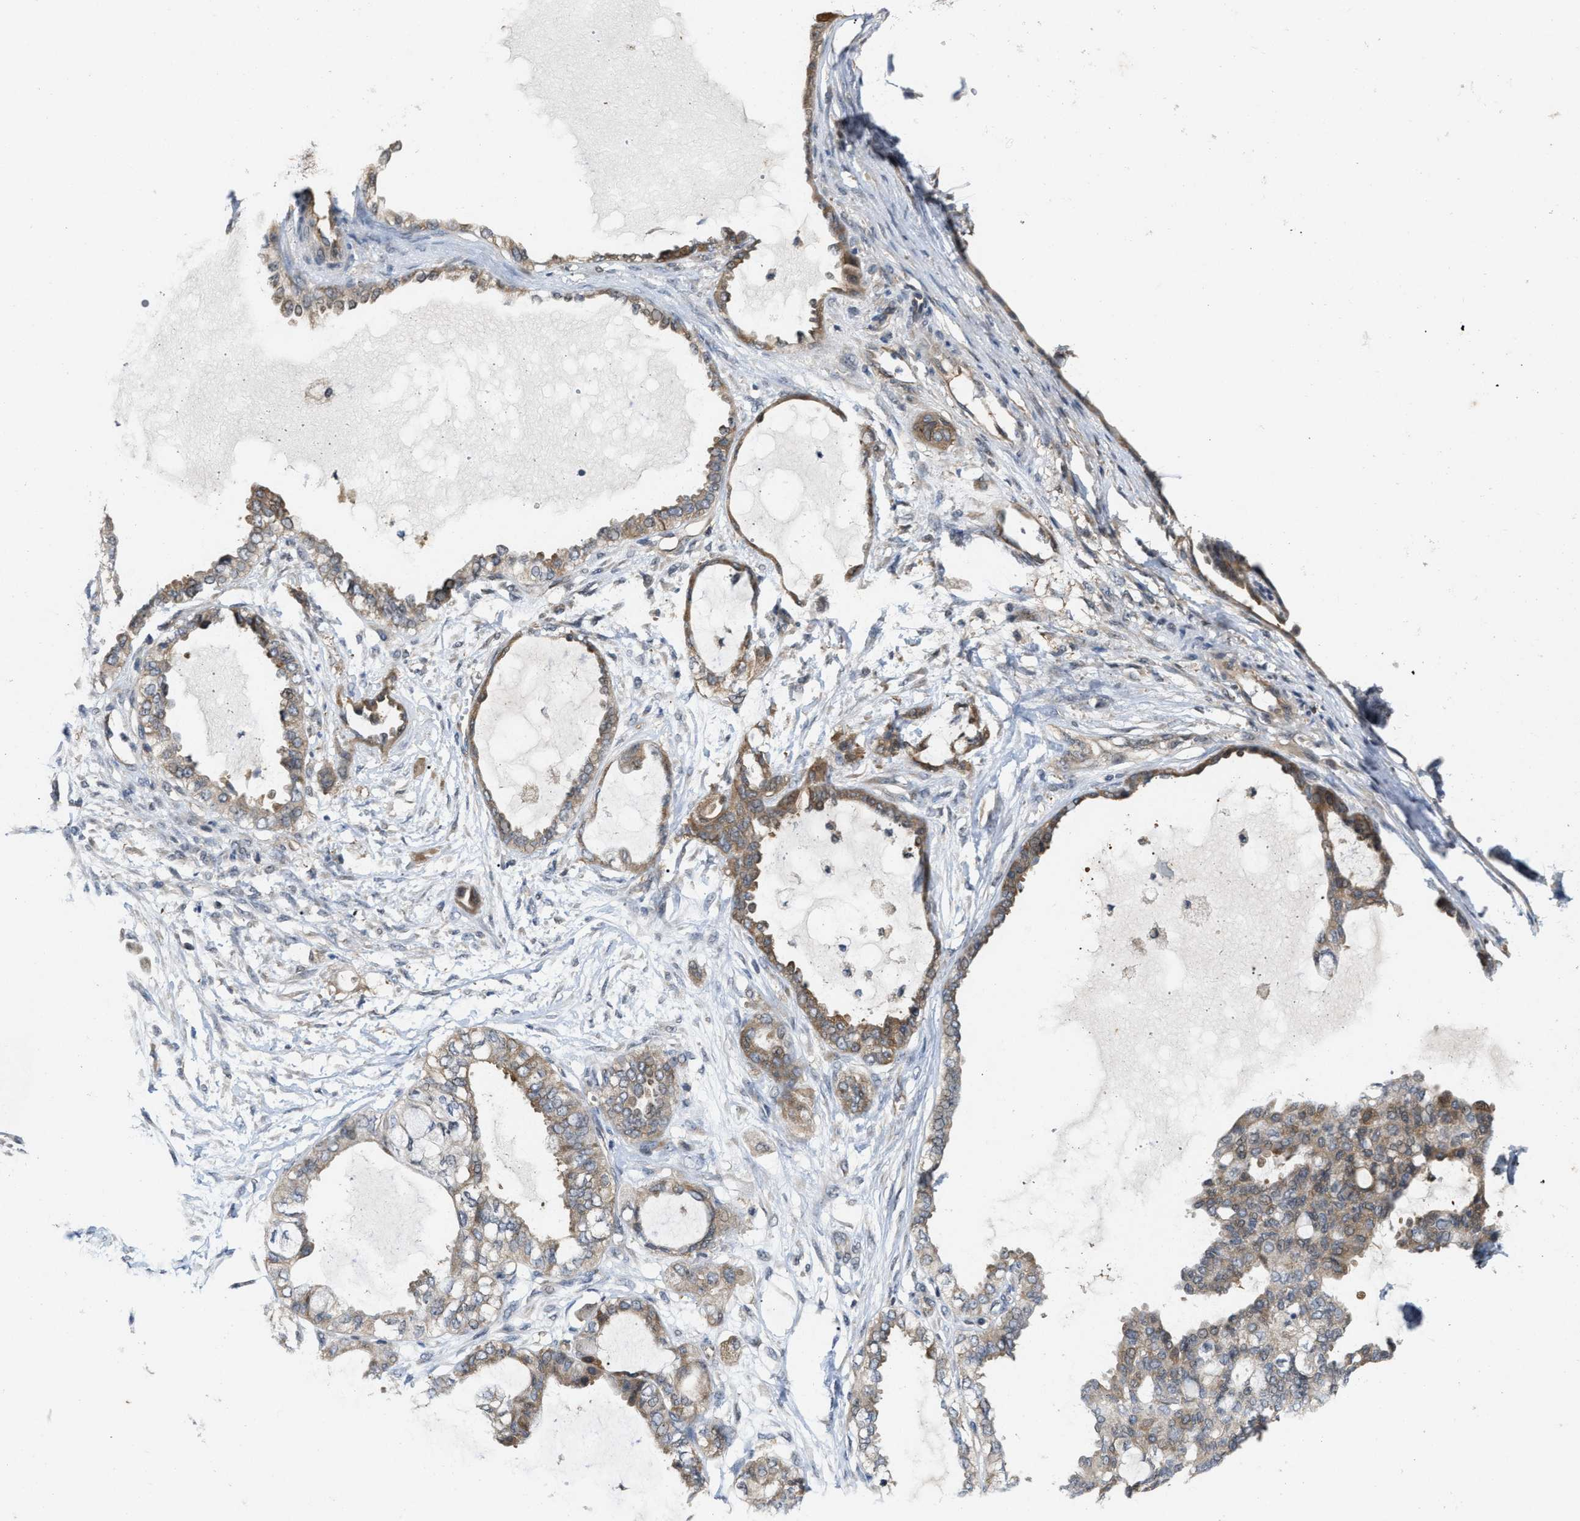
{"staining": {"intensity": "moderate", "quantity": ">75%", "location": "cytoplasmic/membranous"}, "tissue": "ovarian cancer", "cell_type": "Tumor cells", "image_type": "cancer", "snomed": [{"axis": "morphology", "description": "Carcinoma, NOS"}, {"axis": "morphology", "description": "Carcinoma, endometroid"}, {"axis": "topography", "description": "Ovary"}], "caption": "Protein expression analysis of human ovarian endometroid carcinoma reveals moderate cytoplasmic/membranous staining in about >75% of tumor cells.", "gene": "CSNK1A1", "patient": {"sex": "female", "age": 50}}